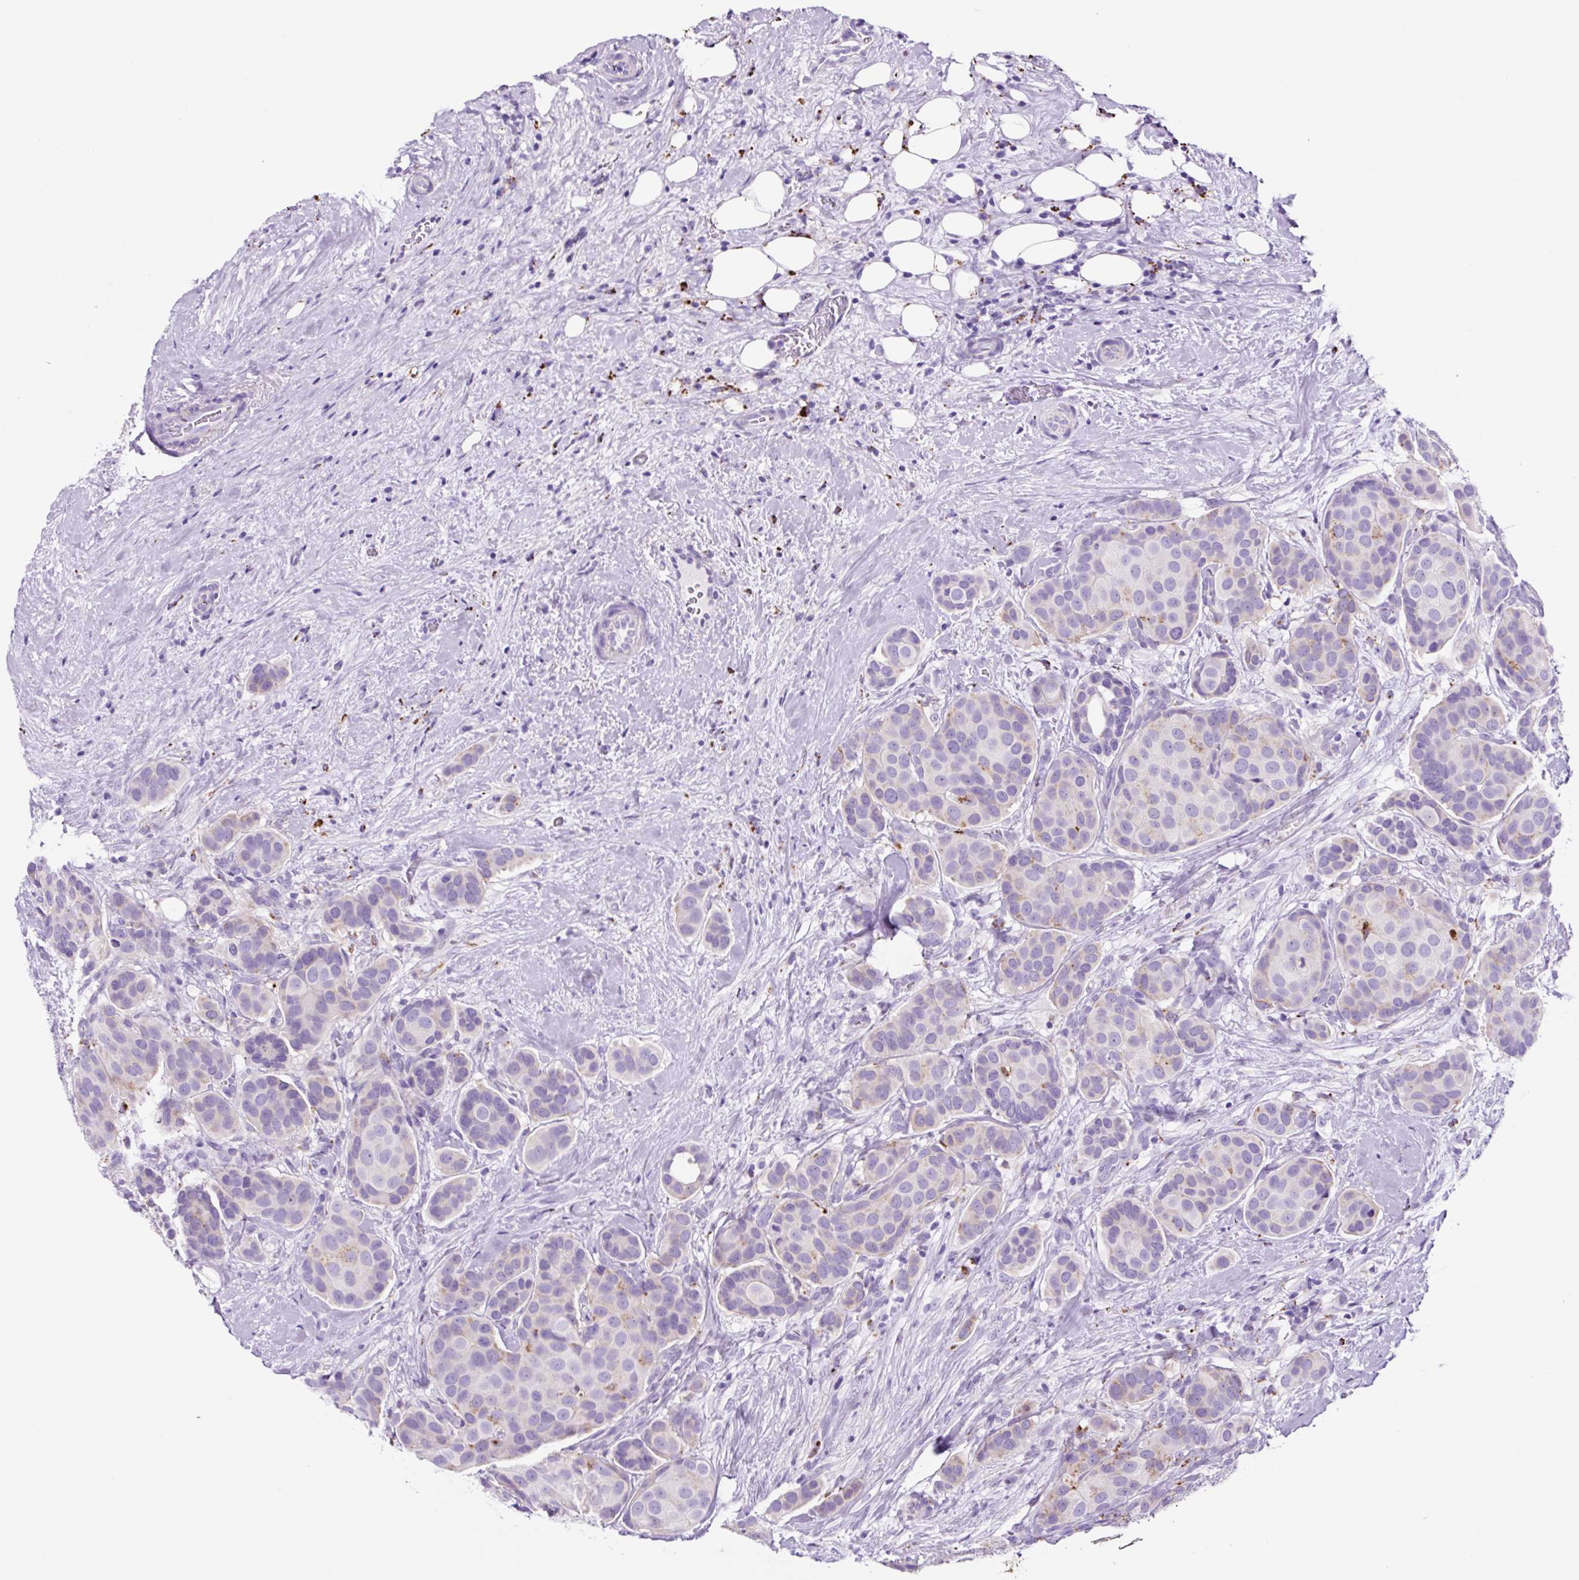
{"staining": {"intensity": "moderate", "quantity": "<25%", "location": "cytoplasmic/membranous"}, "tissue": "breast cancer", "cell_type": "Tumor cells", "image_type": "cancer", "snomed": [{"axis": "morphology", "description": "Duct carcinoma"}, {"axis": "topography", "description": "Breast"}], "caption": "Moderate cytoplasmic/membranous protein staining is present in approximately <25% of tumor cells in breast cancer.", "gene": "LCN10", "patient": {"sex": "female", "age": 70}}